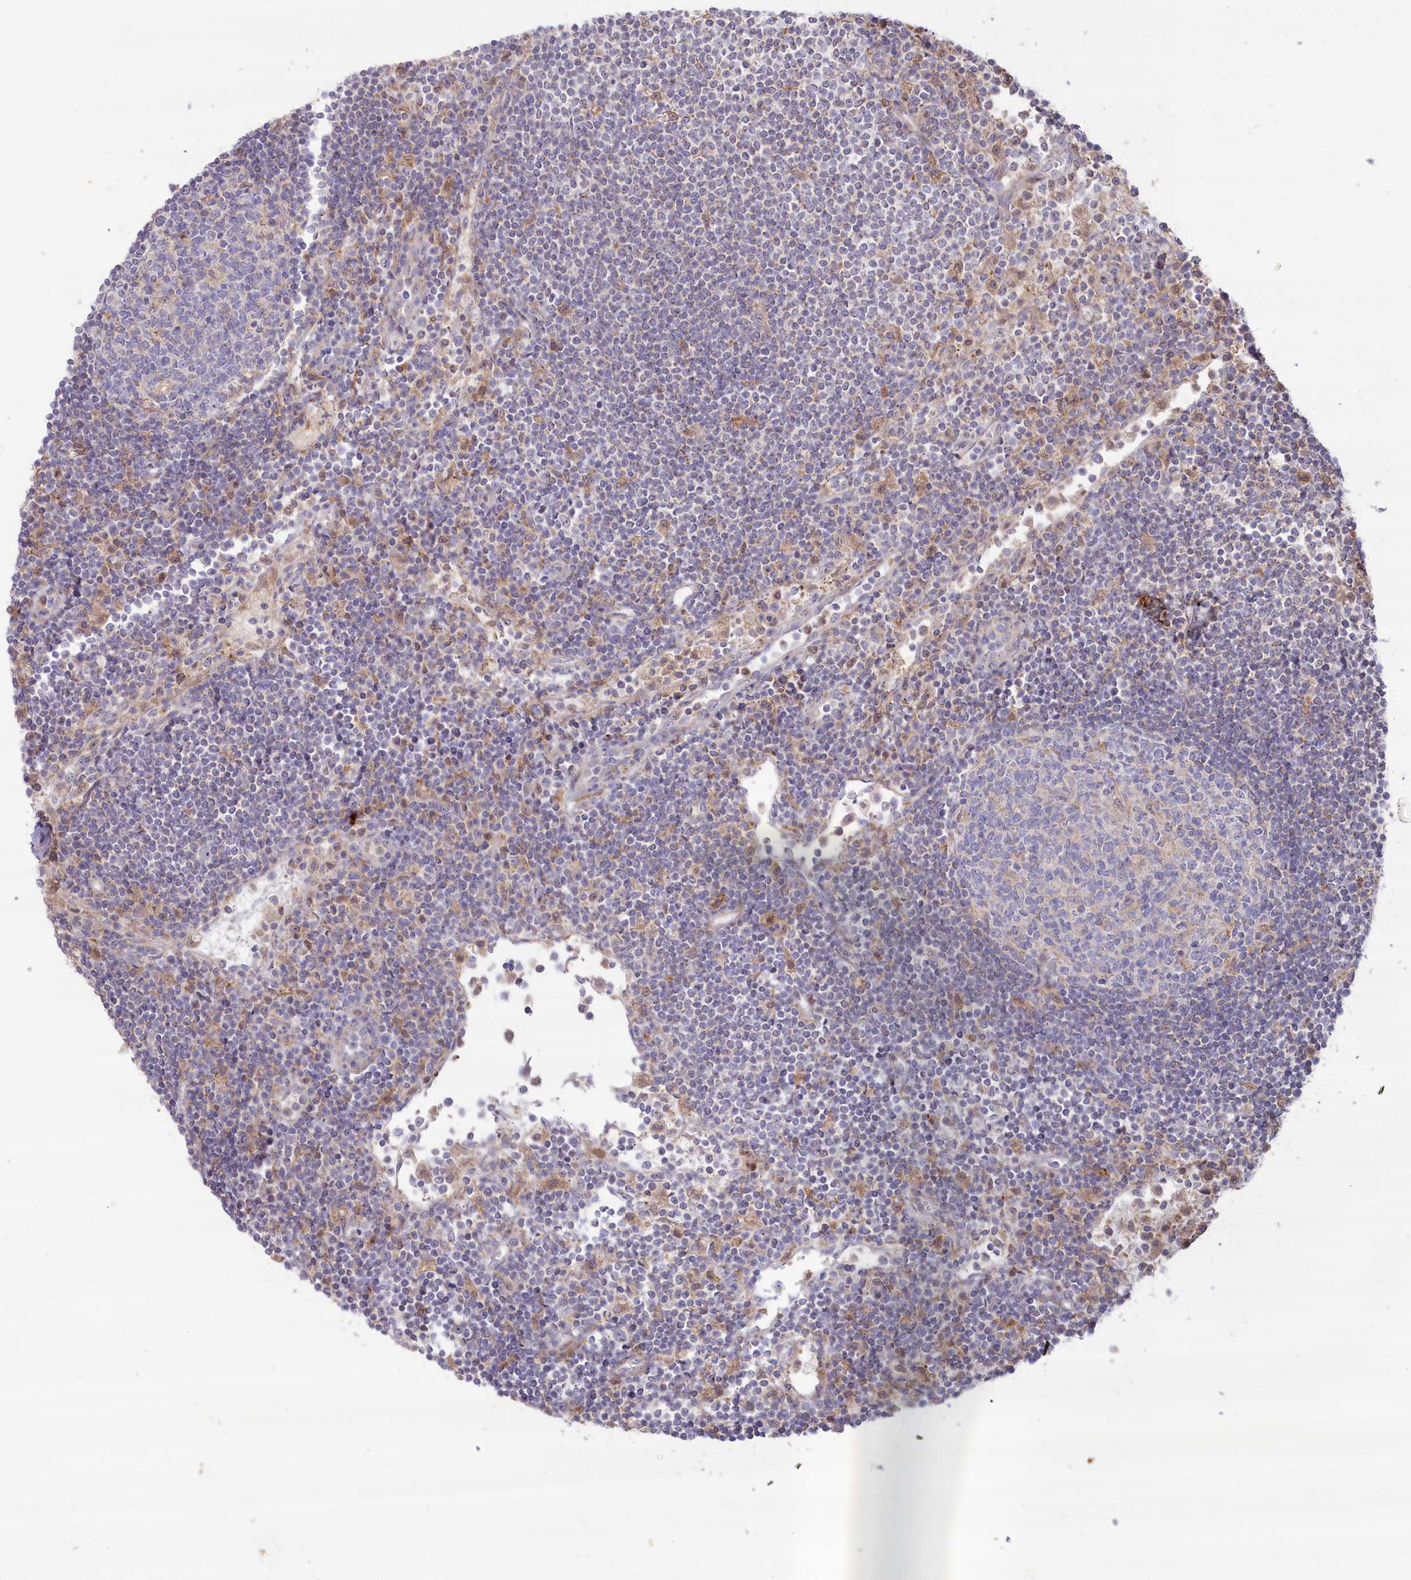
{"staining": {"intensity": "negative", "quantity": "none", "location": "none"}, "tissue": "lymph node", "cell_type": "Germinal center cells", "image_type": "normal", "snomed": [{"axis": "morphology", "description": "Normal tissue, NOS"}, {"axis": "topography", "description": "Lymph node"}], "caption": "Immunohistochemical staining of normal lymph node exhibits no significant positivity in germinal center cells.", "gene": "MTG1", "patient": {"sex": "female", "age": 53}}